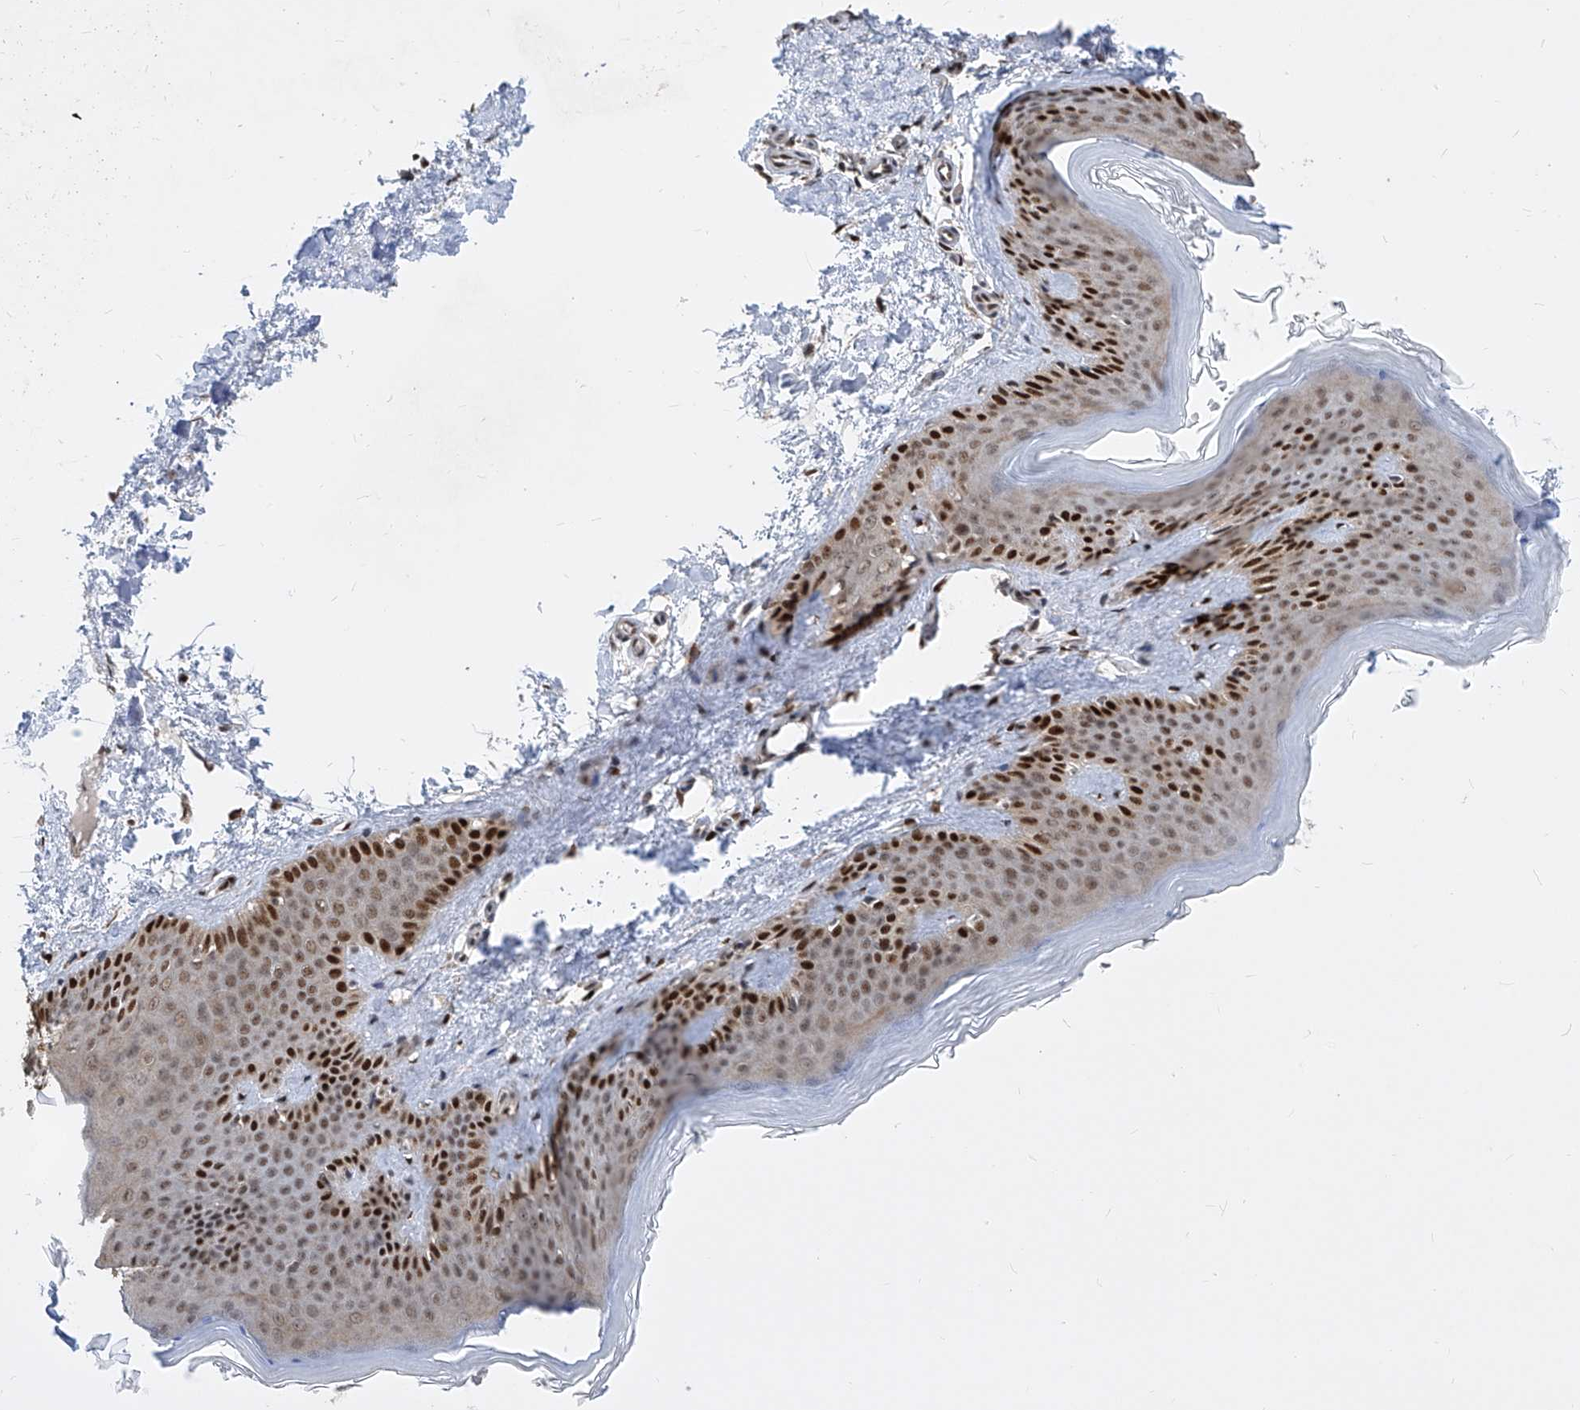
{"staining": {"intensity": "moderate", "quantity": "25%-75%", "location": "cytoplasmic/membranous"}, "tissue": "skin", "cell_type": "Fibroblasts", "image_type": "normal", "snomed": [{"axis": "morphology", "description": "Normal tissue, NOS"}, {"axis": "topography", "description": "Skin"}], "caption": "The photomicrograph reveals a brown stain indicating the presence of a protein in the cytoplasmic/membranous of fibroblasts in skin. Using DAB (3,3'-diaminobenzidine) (brown) and hematoxylin (blue) stains, captured at high magnification using brightfield microscopy.", "gene": "CETN1", "patient": {"sex": "female", "age": 27}}